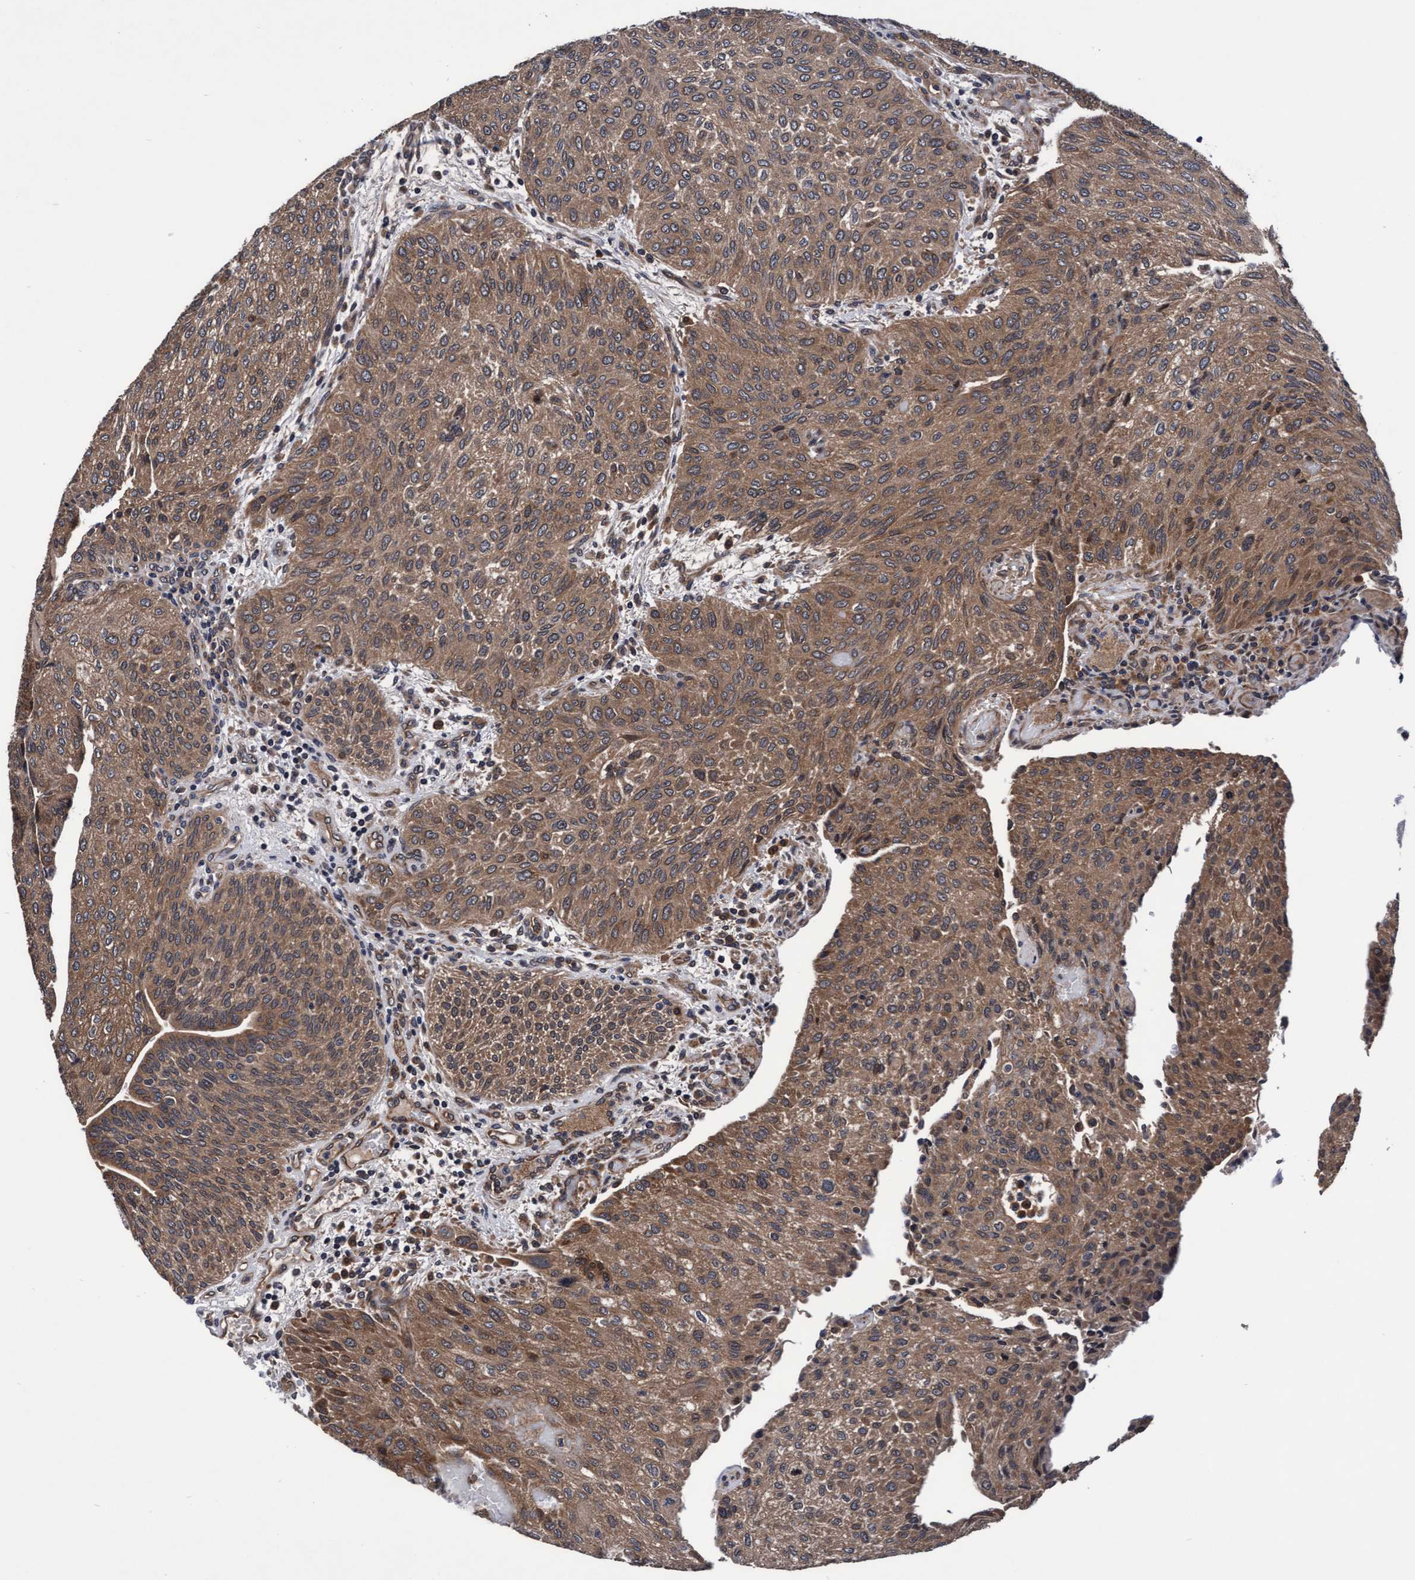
{"staining": {"intensity": "moderate", "quantity": ">75%", "location": "cytoplasmic/membranous"}, "tissue": "urothelial cancer", "cell_type": "Tumor cells", "image_type": "cancer", "snomed": [{"axis": "morphology", "description": "Urothelial carcinoma, Low grade"}, {"axis": "morphology", "description": "Urothelial carcinoma, High grade"}, {"axis": "topography", "description": "Urinary bladder"}], "caption": "IHC image of human low-grade urothelial carcinoma stained for a protein (brown), which displays medium levels of moderate cytoplasmic/membranous expression in approximately >75% of tumor cells.", "gene": "EFCAB13", "patient": {"sex": "male", "age": 35}}